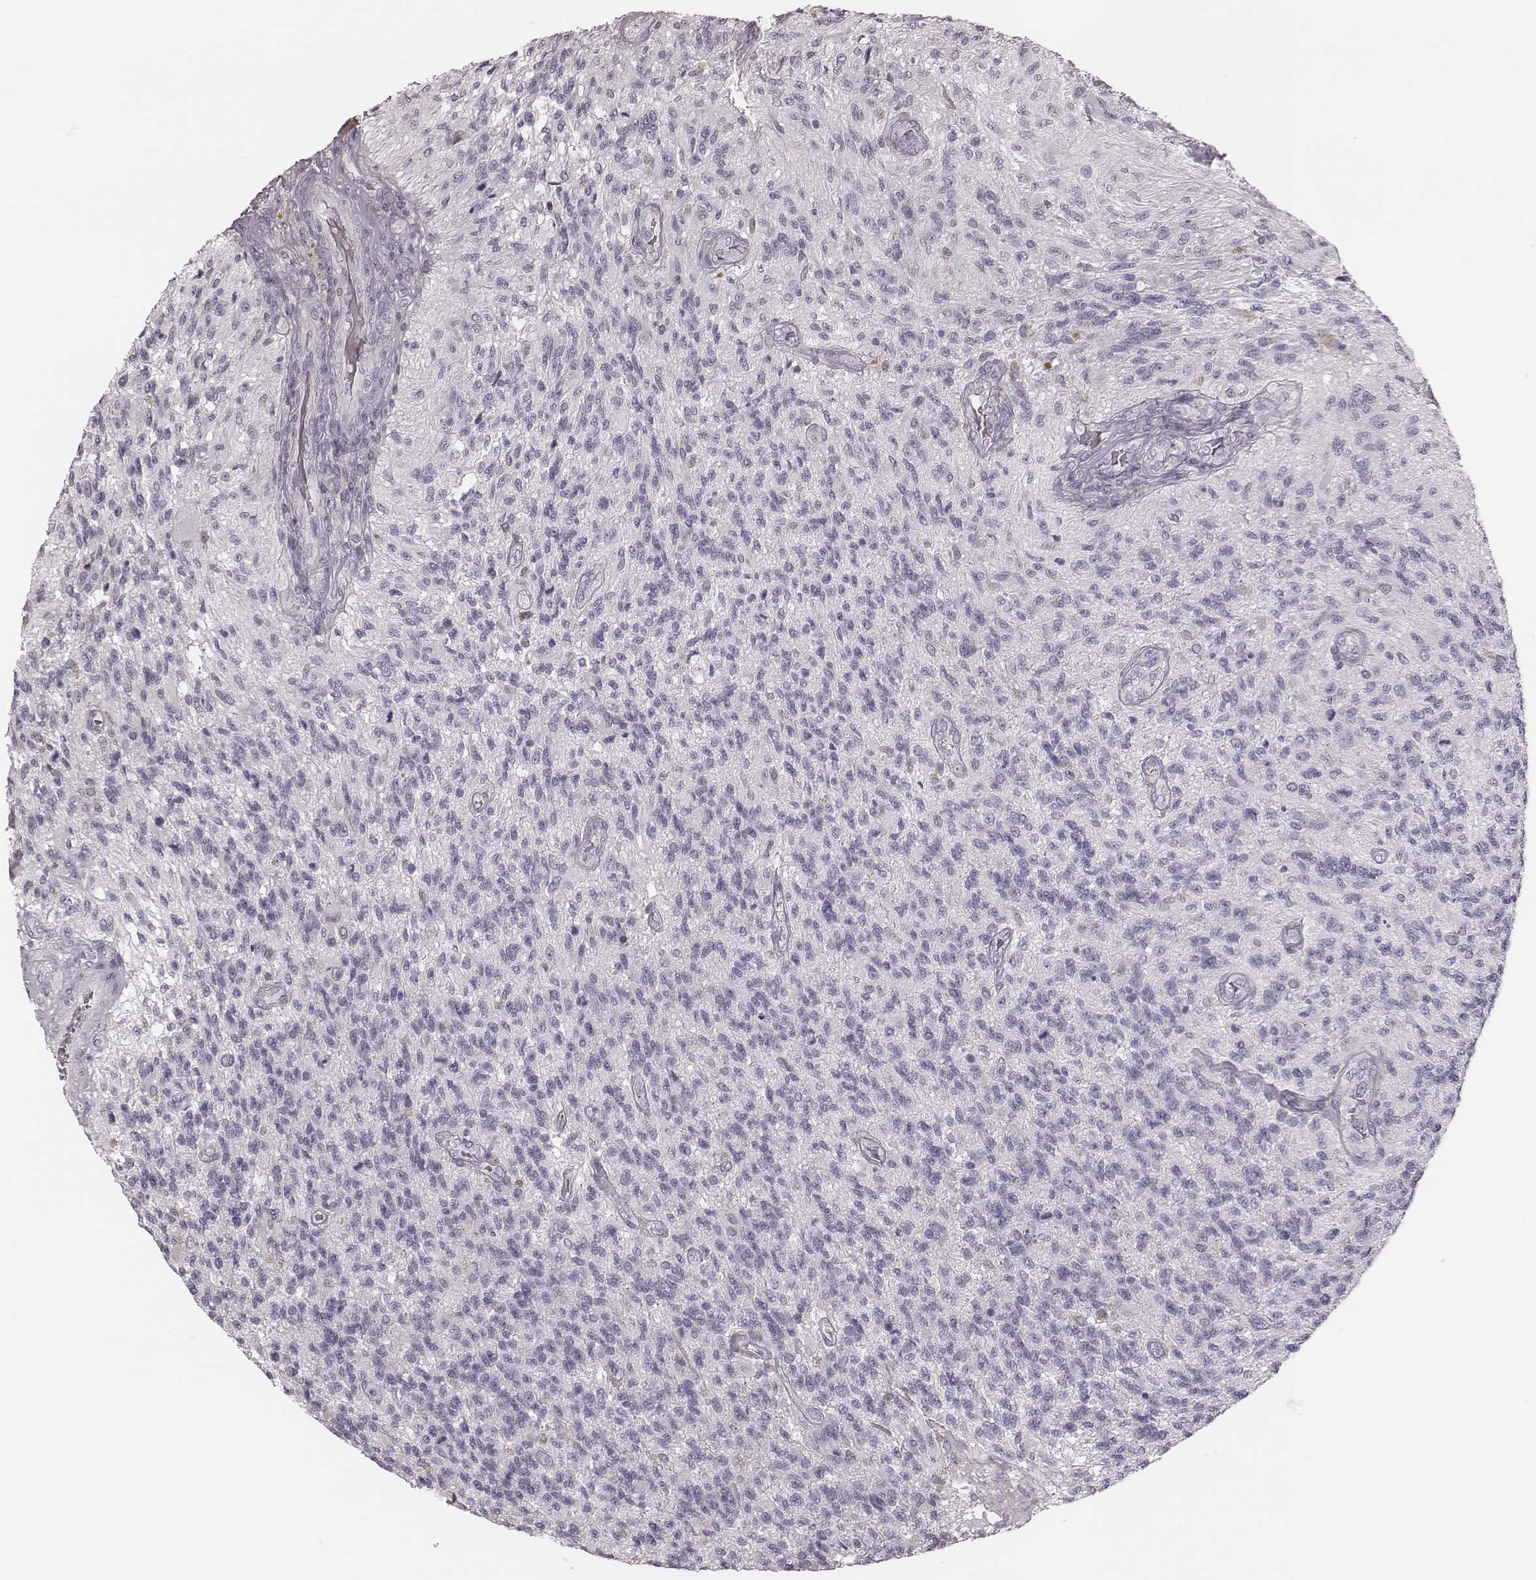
{"staining": {"intensity": "negative", "quantity": "none", "location": "none"}, "tissue": "glioma", "cell_type": "Tumor cells", "image_type": "cancer", "snomed": [{"axis": "morphology", "description": "Glioma, malignant, High grade"}, {"axis": "topography", "description": "Brain"}], "caption": "This is an immunohistochemistry (IHC) micrograph of glioma. There is no expression in tumor cells.", "gene": "S100Z", "patient": {"sex": "male", "age": 56}}